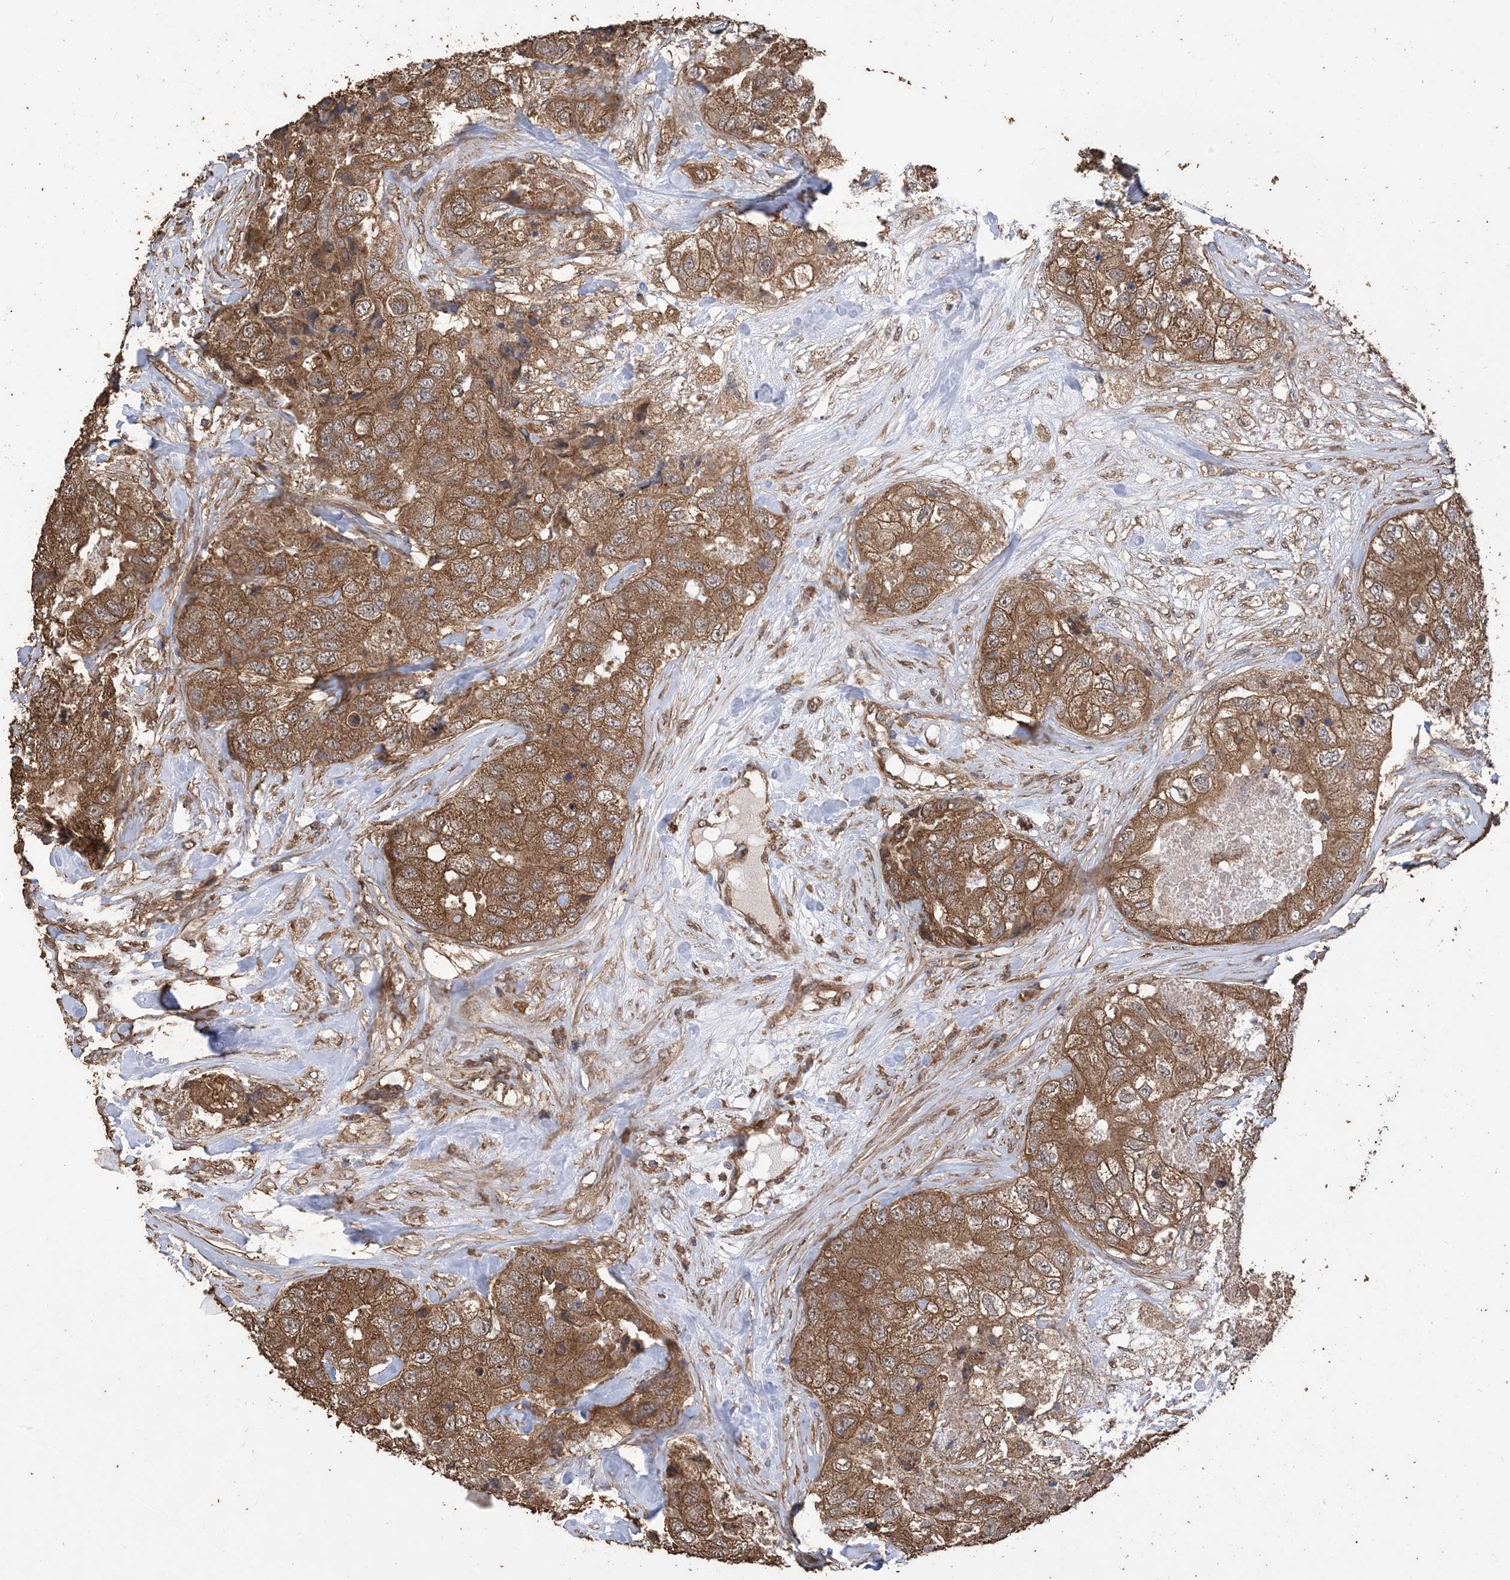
{"staining": {"intensity": "moderate", "quantity": ">75%", "location": "cytoplasmic/membranous"}, "tissue": "breast cancer", "cell_type": "Tumor cells", "image_type": "cancer", "snomed": [{"axis": "morphology", "description": "Duct carcinoma"}, {"axis": "topography", "description": "Breast"}], "caption": "The immunohistochemical stain shows moderate cytoplasmic/membranous positivity in tumor cells of breast cancer tissue.", "gene": "ZKSCAN5", "patient": {"sex": "female", "age": 62}}